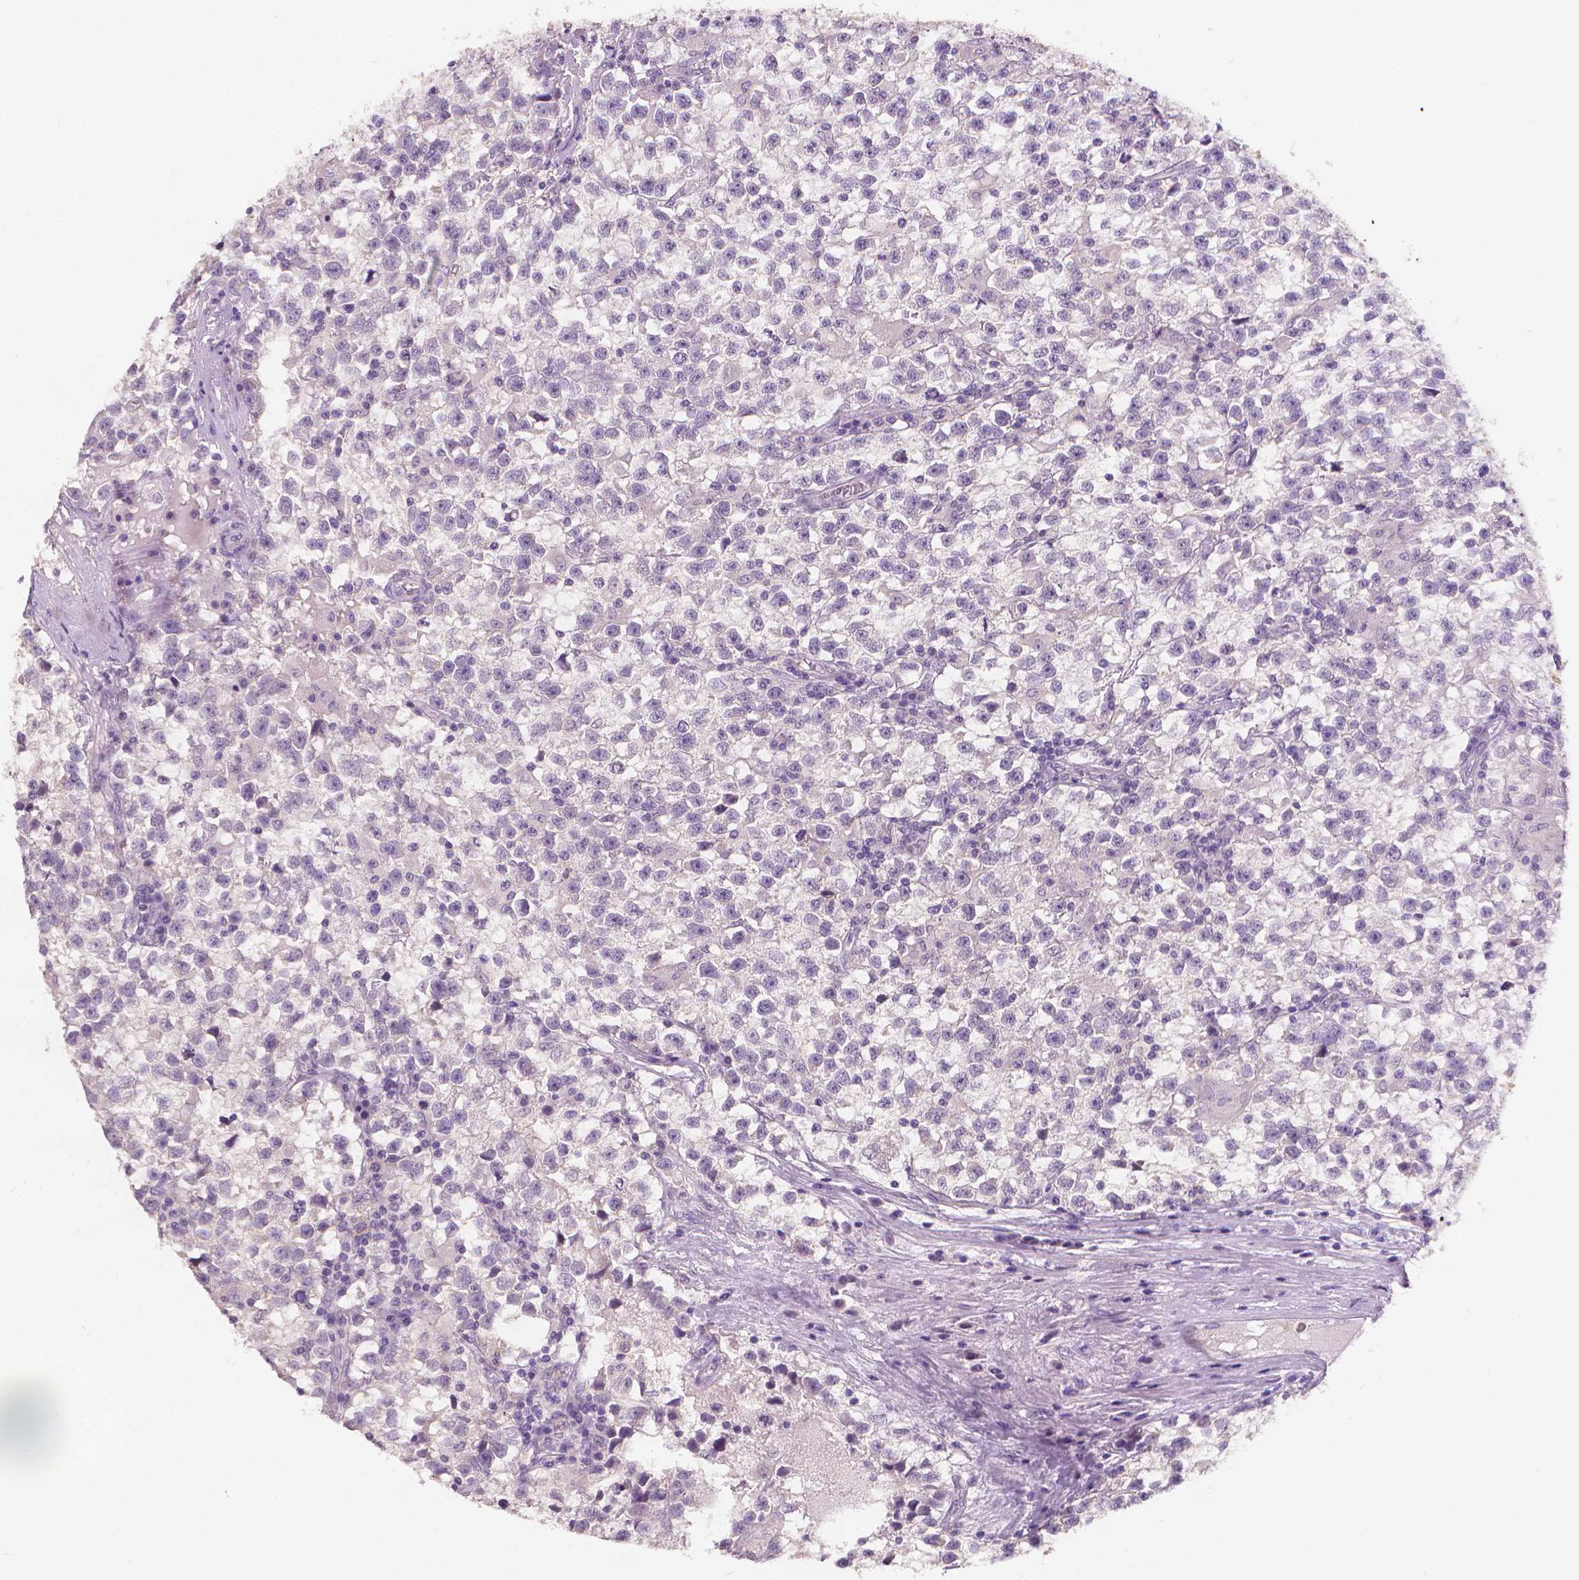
{"staining": {"intensity": "negative", "quantity": "none", "location": "none"}, "tissue": "testis cancer", "cell_type": "Tumor cells", "image_type": "cancer", "snomed": [{"axis": "morphology", "description": "Seminoma, NOS"}, {"axis": "topography", "description": "Testis"}], "caption": "This histopathology image is of testis cancer stained with immunohistochemistry (IHC) to label a protein in brown with the nuclei are counter-stained blue. There is no expression in tumor cells.", "gene": "FASN", "patient": {"sex": "male", "age": 31}}